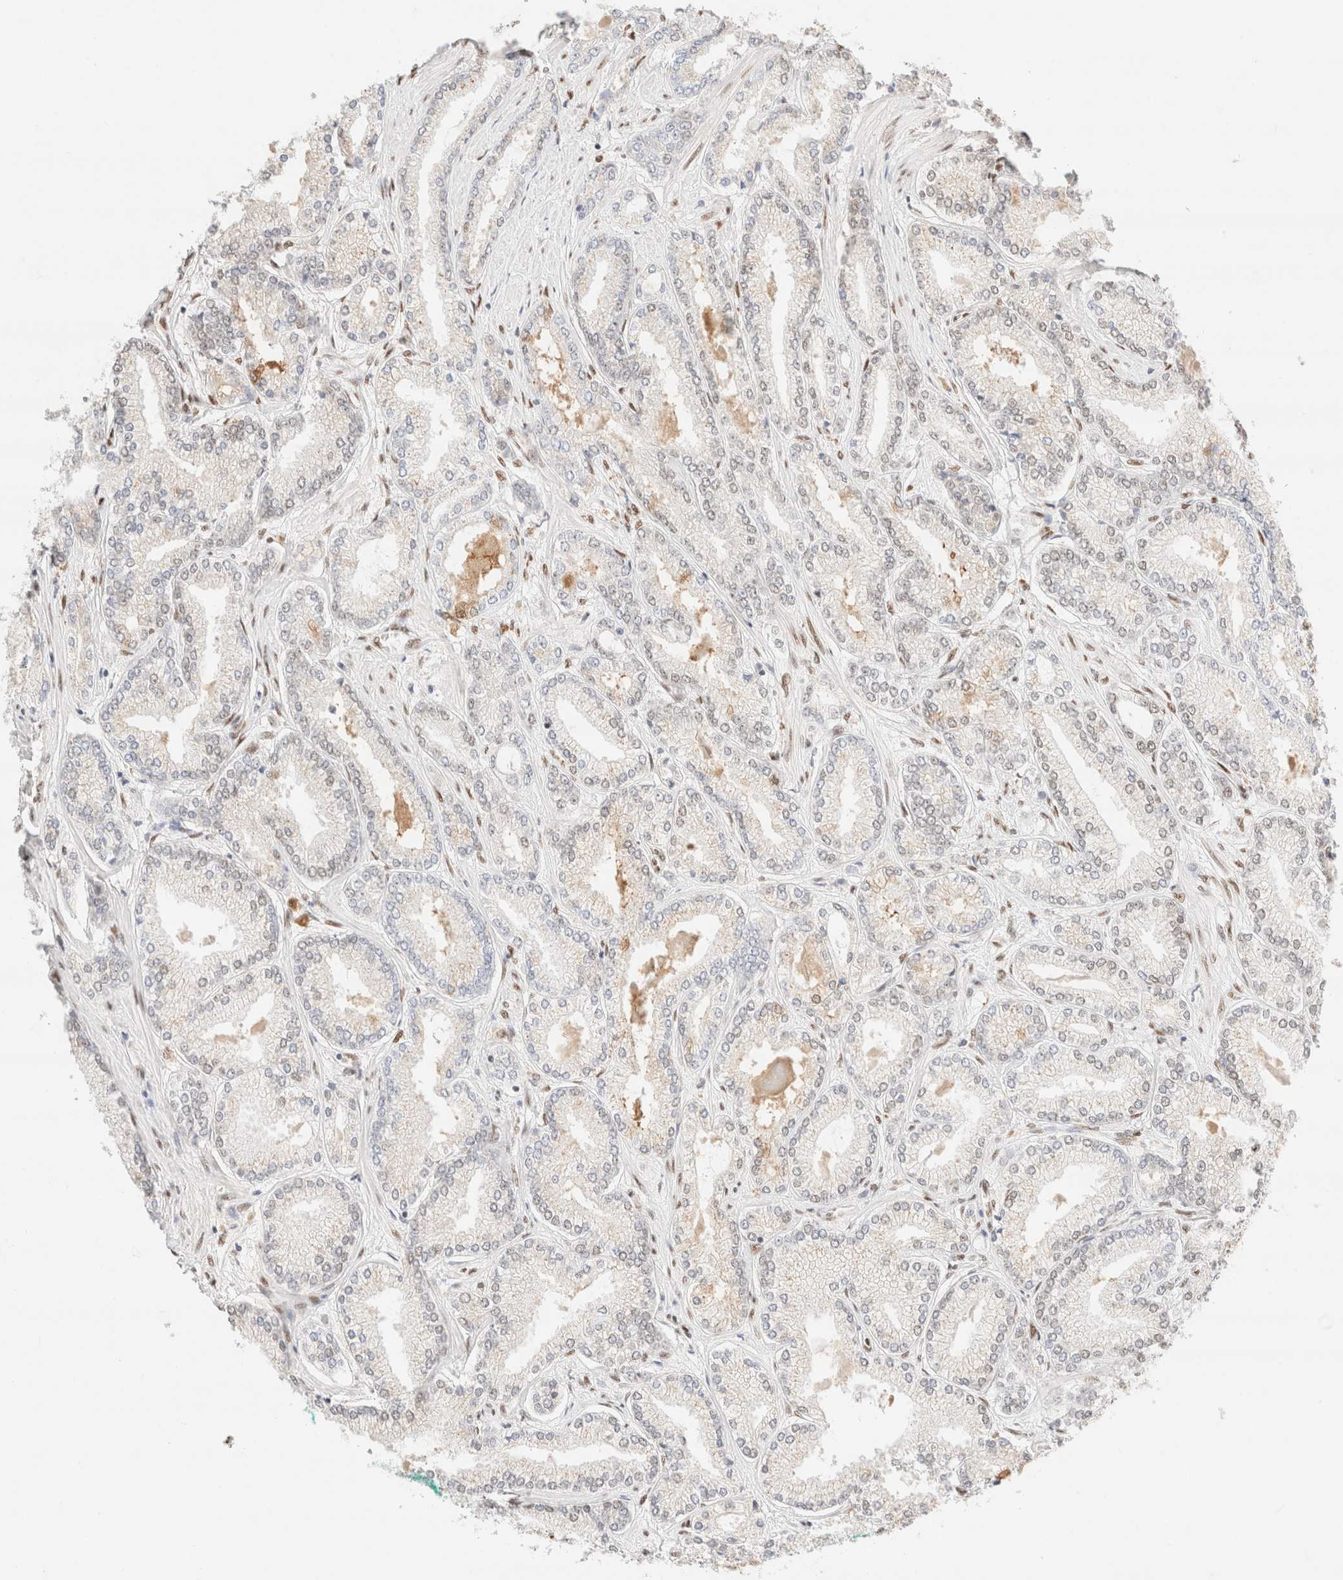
{"staining": {"intensity": "weak", "quantity": "<25%", "location": "nuclear"}, "tissue": "prostate cancer", "cell_type": "Tumor cells", "image_type": "cancer", "snomed": [{"axis": "morphology", "description": "Adenocarcinoma, Low grade"}, {"axis": "topography", "description": "Prostate"}], "caption": "Histopathology image shows no significant protein expression in tumor cells of prostate cancer.", "gene": "CIC", "patient": {"sex": "male", "age": 62}}